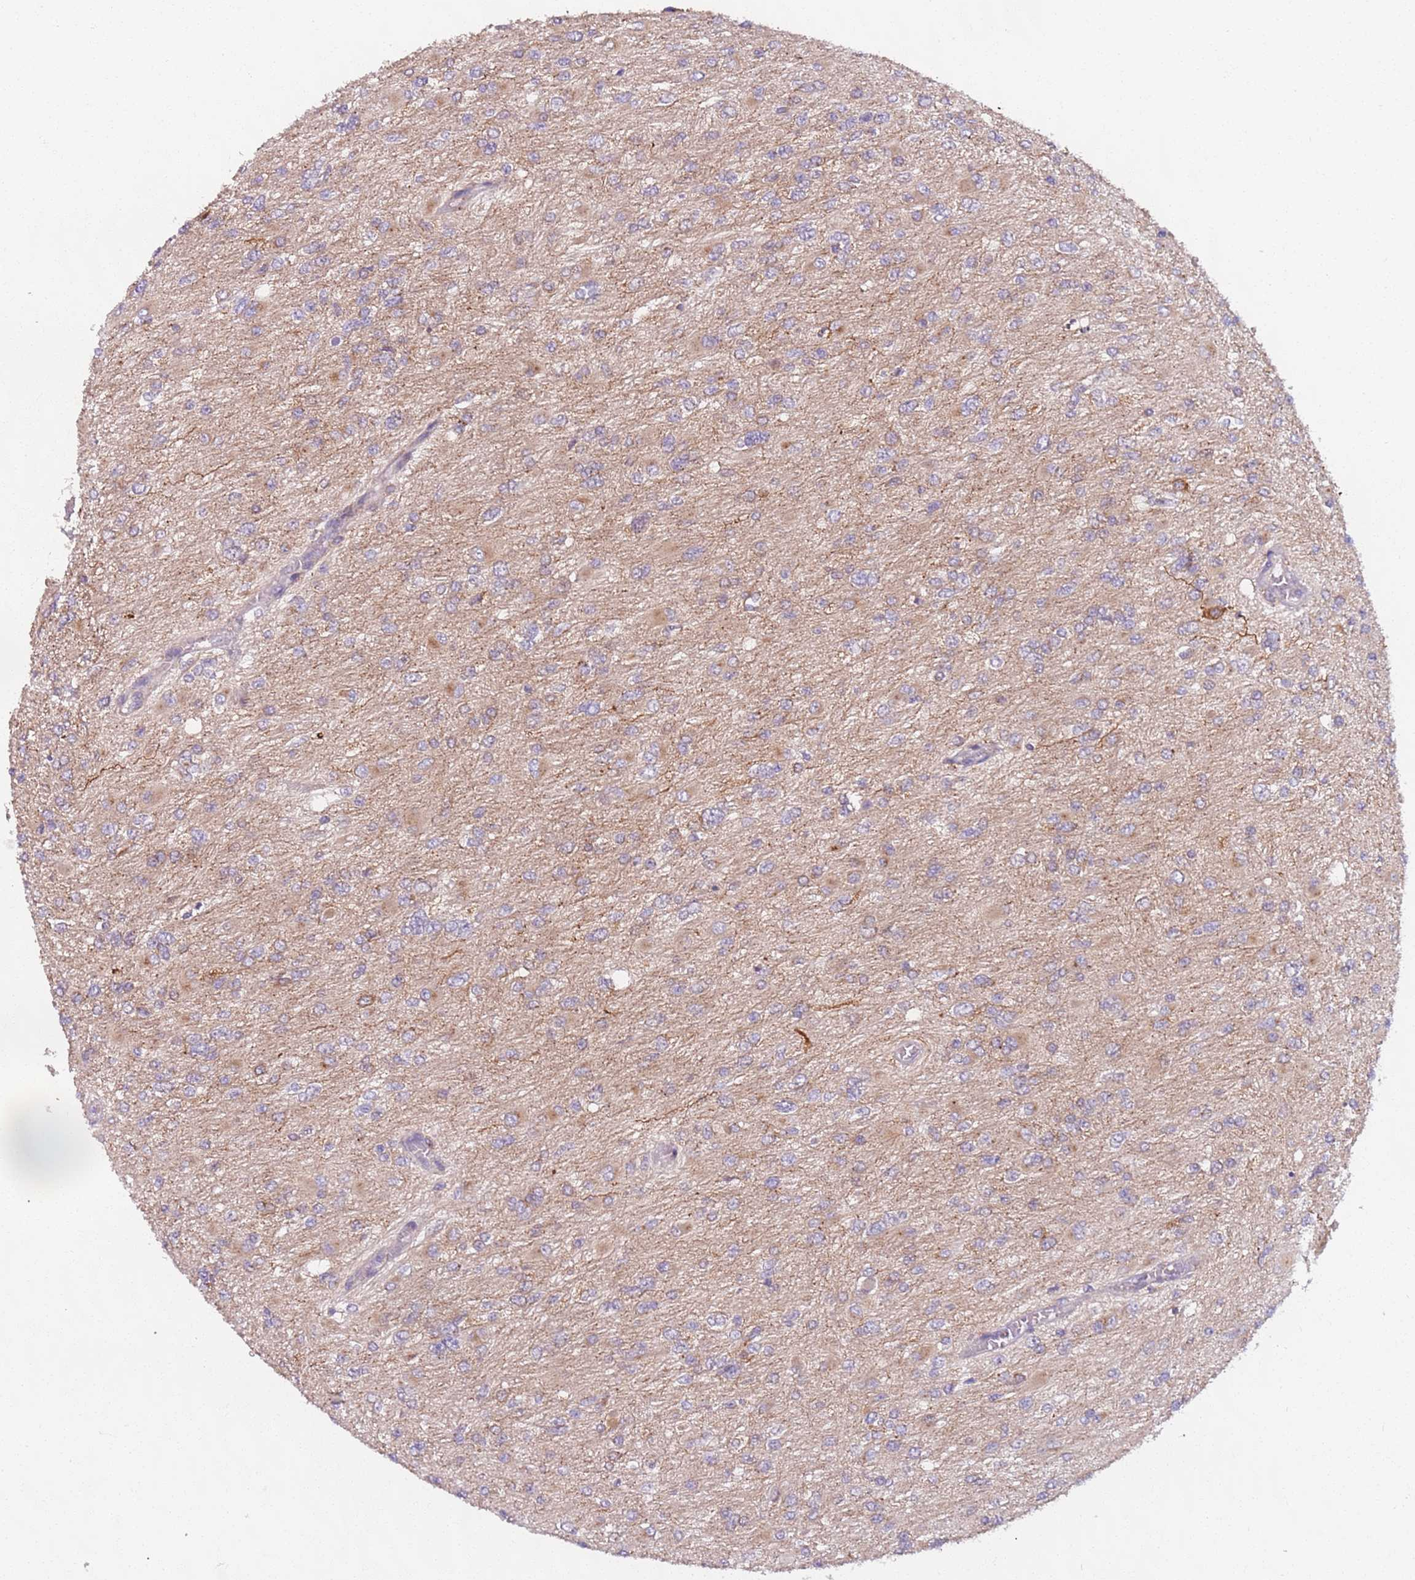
{"staining": {"intensity": "weak", "quantity": "<25%", "location": "cytoplasmic/membranous"}, "tissue": "glioma", "cell_type": "Tumor cells", "image_type": "cancer", "snomed": [{"axis": "morphology", "description": "Glioma, malignant, High grade"}, {"axis": "topography", "description": "Cerebral cortex"}], "caption": "A photomicrograph of high-grade glioma (malignant) stained for a protein shows no brown staining in tumor cells. (DAB IHC visualized using brightfield microscopy, high magnification).", "gene": "AKTIP", "patient": {"sex": "female", "age": 36}}